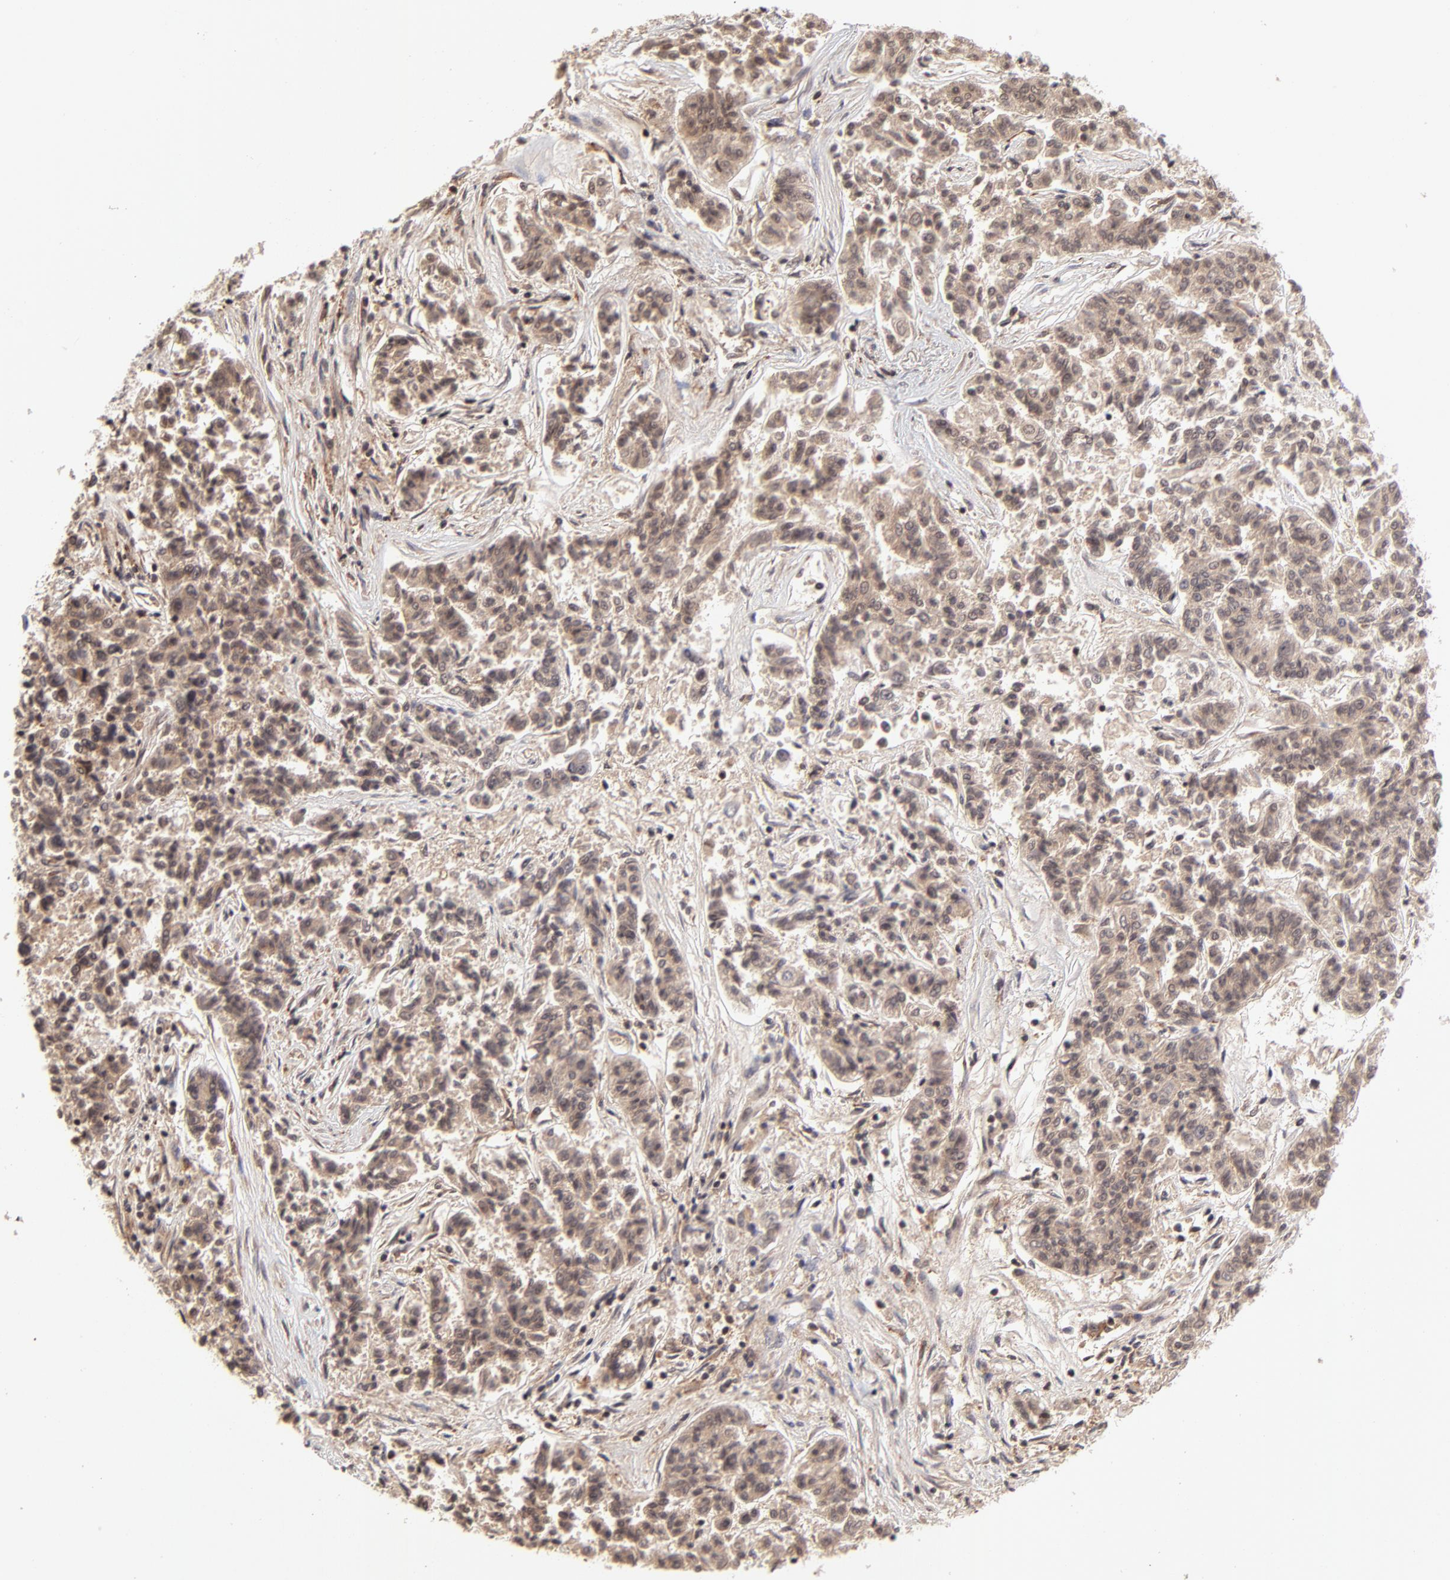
{"staining": {"intensity": "moderate", "quantity": ">75%", "location": "cytoplasmic/membranous"}, "tissue": "lung cancer", "cell_type": "Tumor cells", "image_type": "cancer", "snomed": [{"axis": "morphology", "description": "Adenocarcinoma, NOS"}, {"axis": "topography", "description": "Lung"}], "caption": "This image exhibits immunohistochemistry (IHC) staining of adenocarcinoma (lung), with medium moderate cytoplasmic/membranous positivity in about >75% of tumor cells.", "gene": "UBE2L6", "patient": {"sex": "male", "age": 84}}